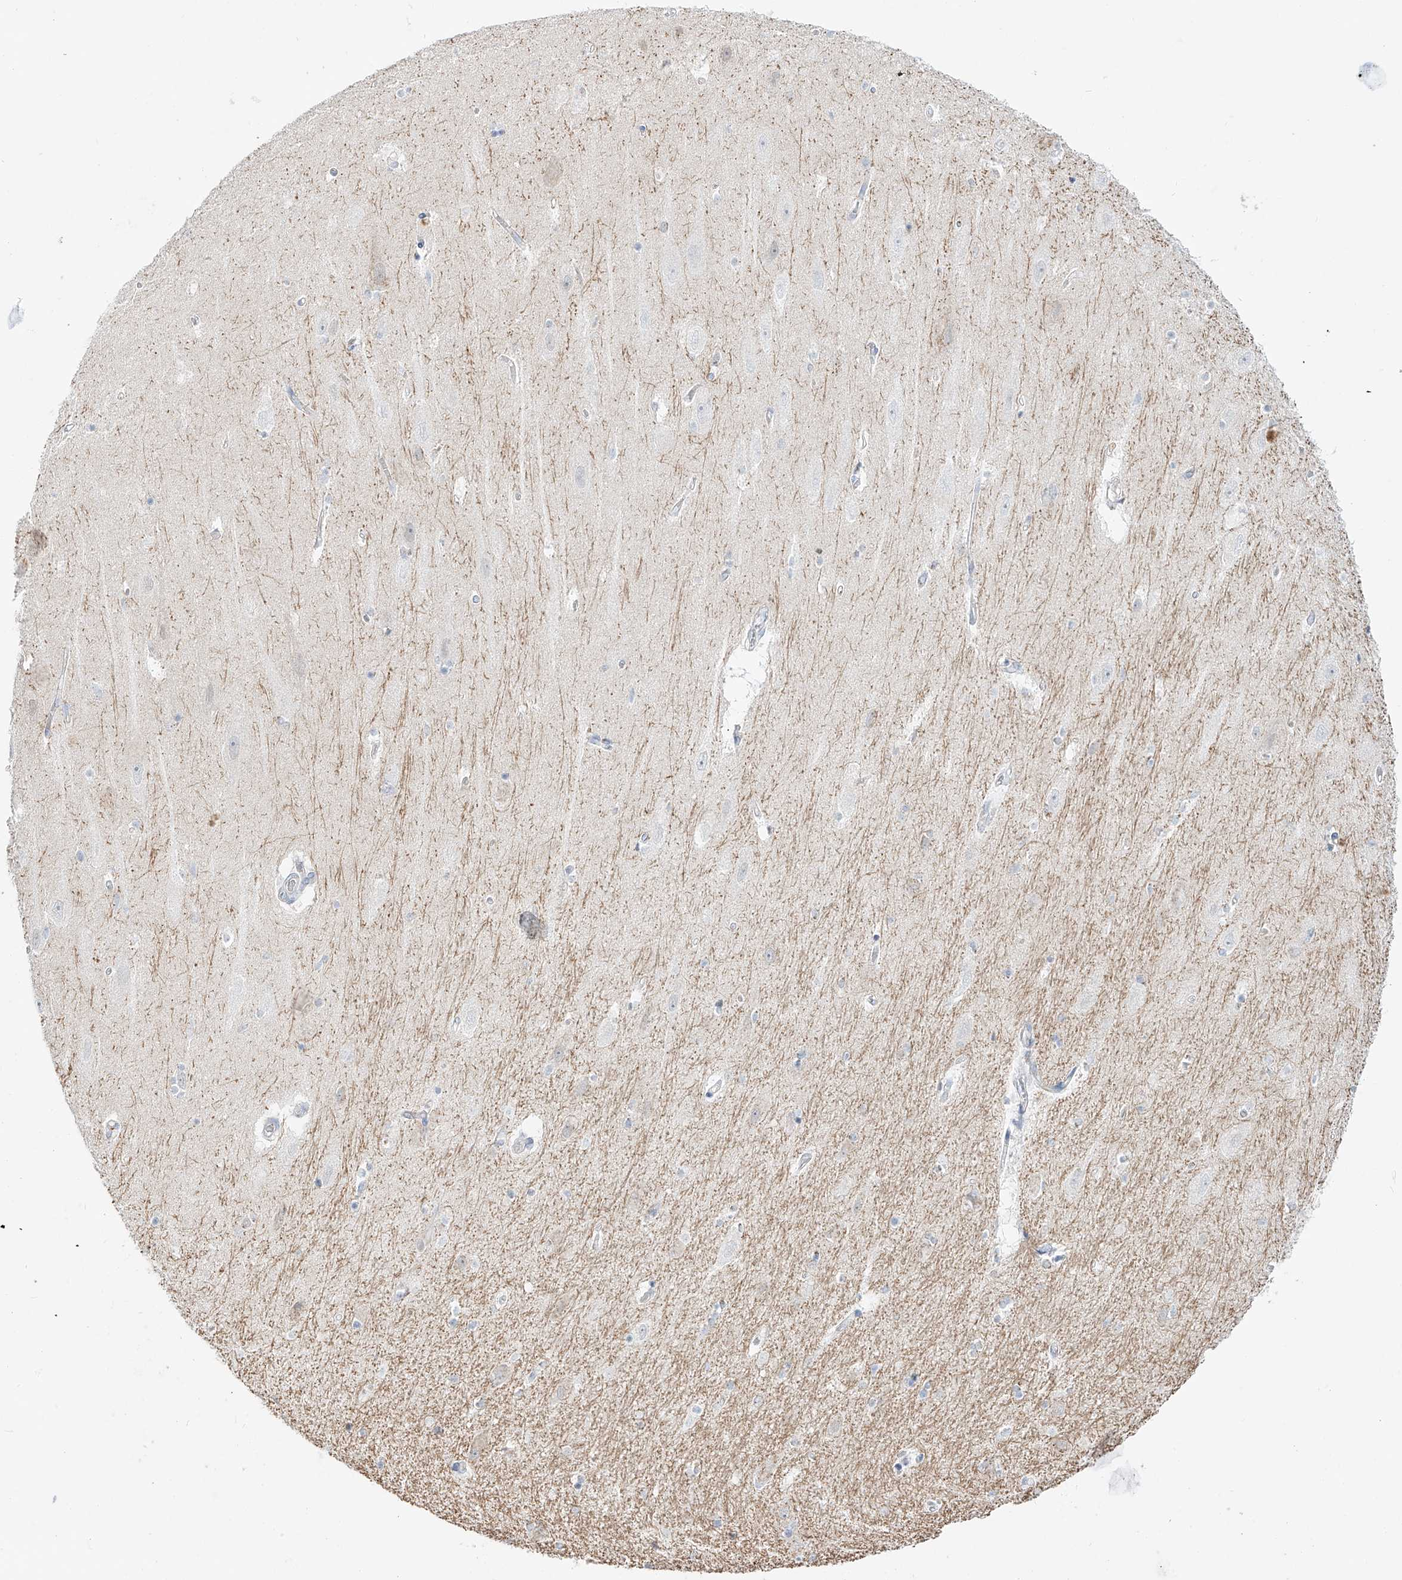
{"staining": {"intensity": "negative", "quantity": "none", "location": "none"}, "tissue": "hippocampus", "cell_type": "Glial cells", "image_type": "normal", "snomed": [{"axis": "morphology", "description": "Normal tissue, NOS"}, {"axis": "topography", "description": "Hippocampus"}], "caption": "DAB (3,3'-diaminobenzidine) immunohistochemical staining of unremarkable human hippocampus demonstrates no significant expression in glial cells. (DAB (3,3'-diaminobenzidine) immunohistochemistry (IHC) with hematoxylin counter stain).", "gene": "BSDC1", "patient": {"sex": "female", "age": 54}}